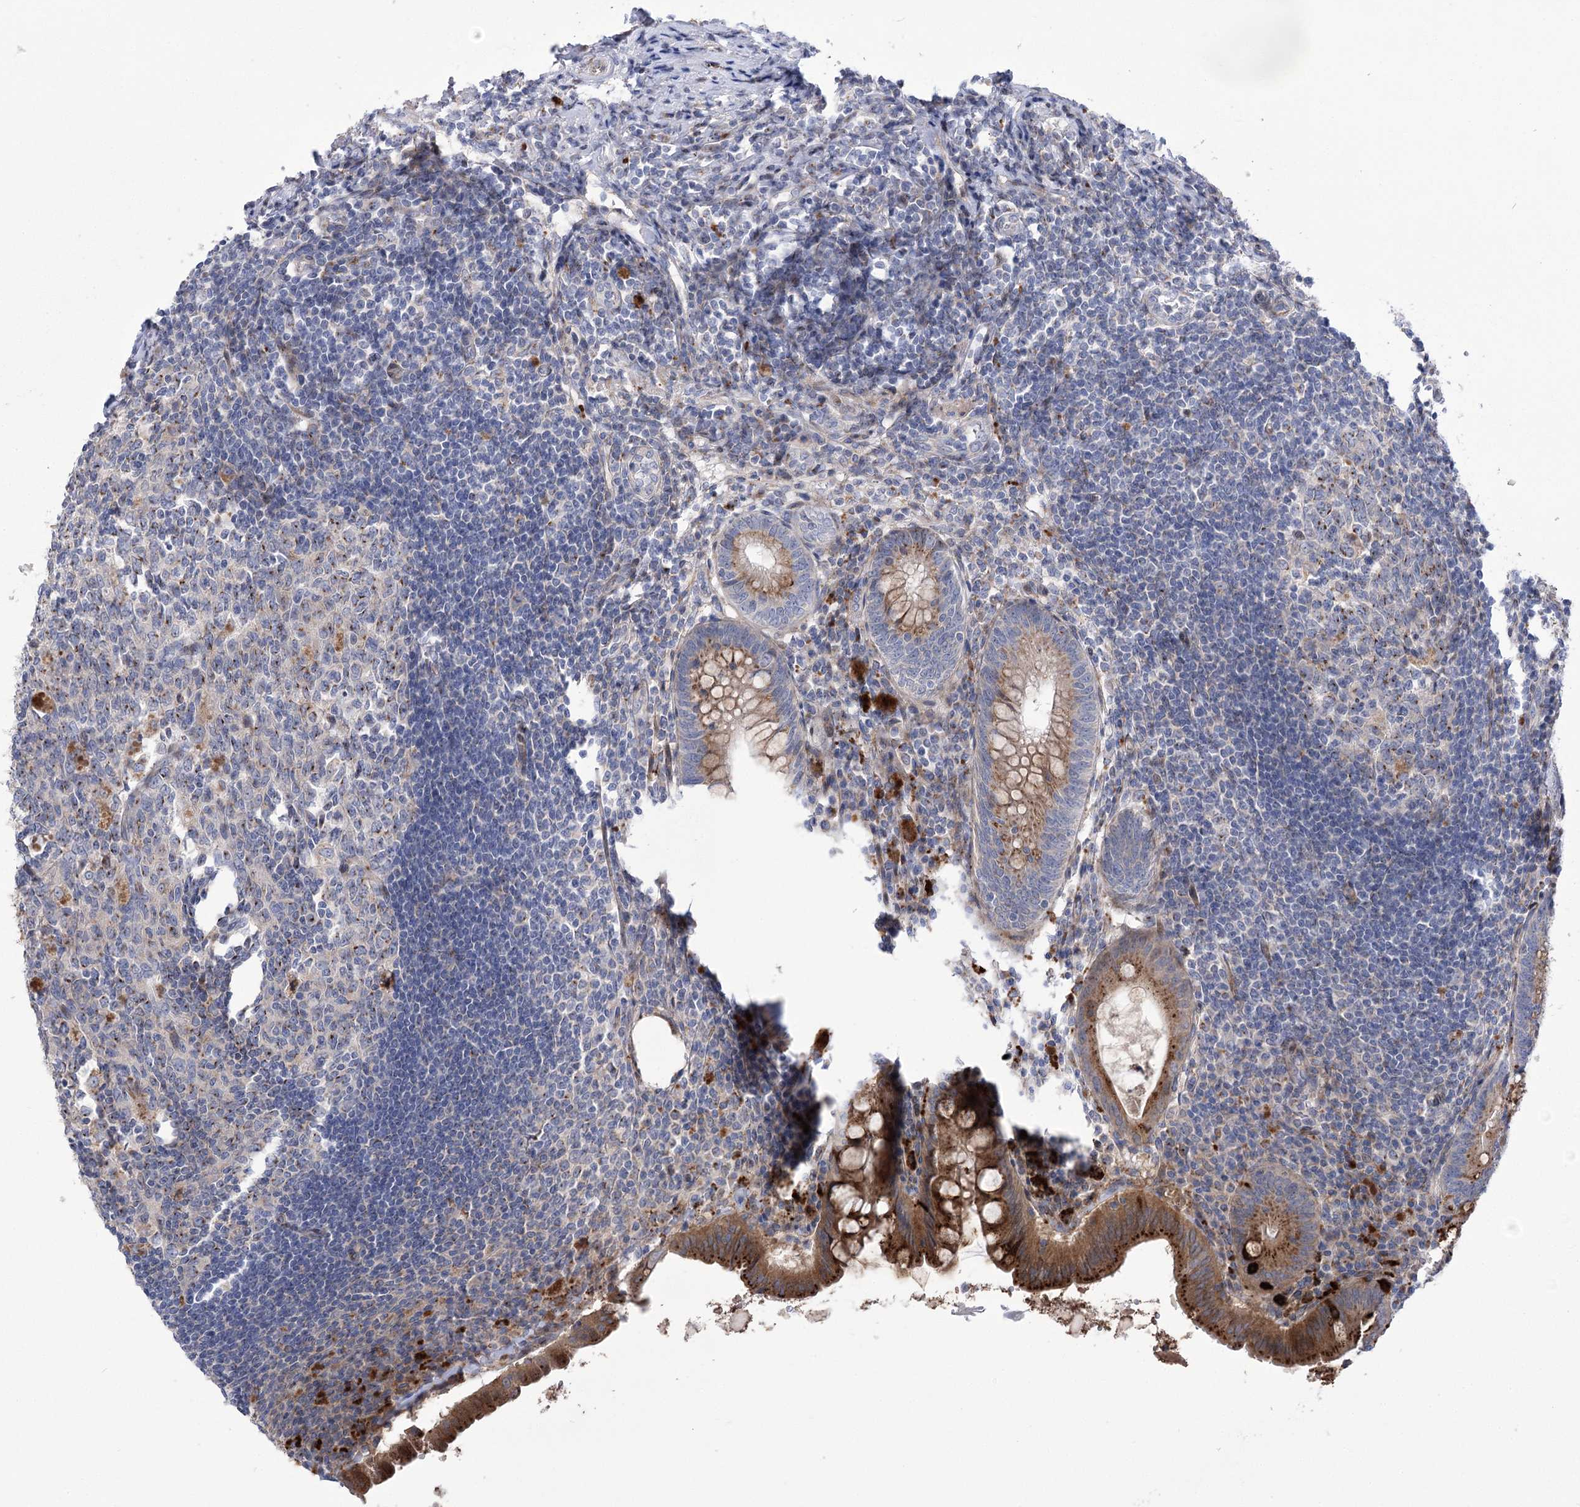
{"staining": {"intensity": "moderate", "quantity": ">75%", "location": "cytoplasmic/membranous"}, "tissue": "appendix", "cell_type": "Glandular cells", "image_type": "normal", "snomed": [{"axis": "morphology", "description": "Normal tissue, NOS"}, {"axis": "topography", "description": "Appendix"}], "caption": "High-magnification brightfield microscopy of normal appendix stained with DAB (3,3'-diaminobenzidine) (brown) and counterstained with hematoxylin (blue). glandular cells exhibit moderate cytoplasmic/membranous expression is appreciated in about>75% of cells. The staining is performed using DAB (3,3'-diaminobenzidine) brown chromogen to label protein expression. The nuclei are counter-stained blue using hematoxylin.", "gene": "NME7", "patient": {"sex": "female", "age": 54}}